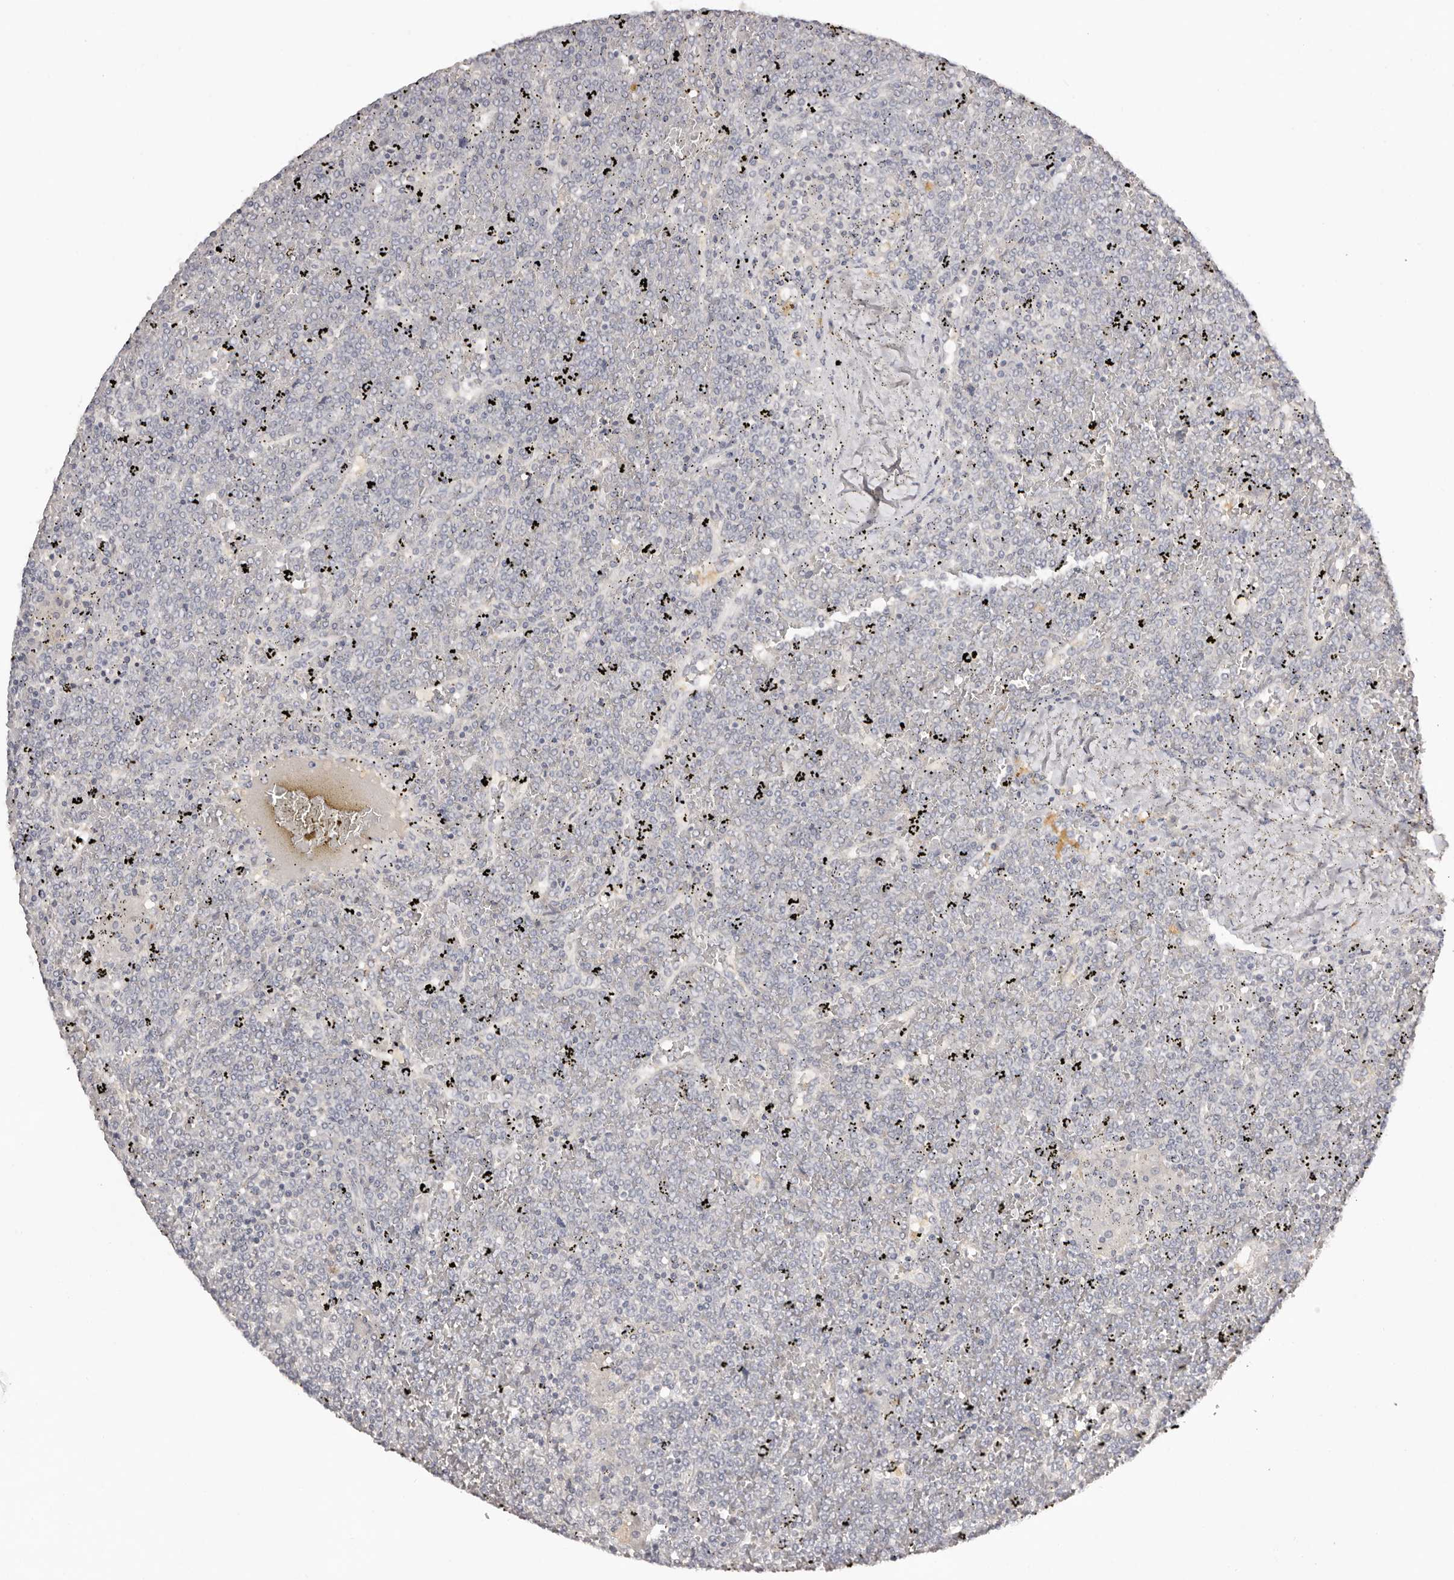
{"staining": {"intensity": "negative", "quantity": "none", "location": "none"}, "tissue": "lymphoma", "cell_type": "Tumor cells", "image_type": "cancer", "snomed": [{"axis": "morphology", "description": "Malignant lymphoma, non-Hodgkin's type, Low grade"}, {"axis": "topography", "description": "Spleen"}], "caption": "Lymphoma stained for a protein using IHC shows no staining tumor cells.", "gene": "SCUBE2", "patient": {"sex": "female", "age": 19}}